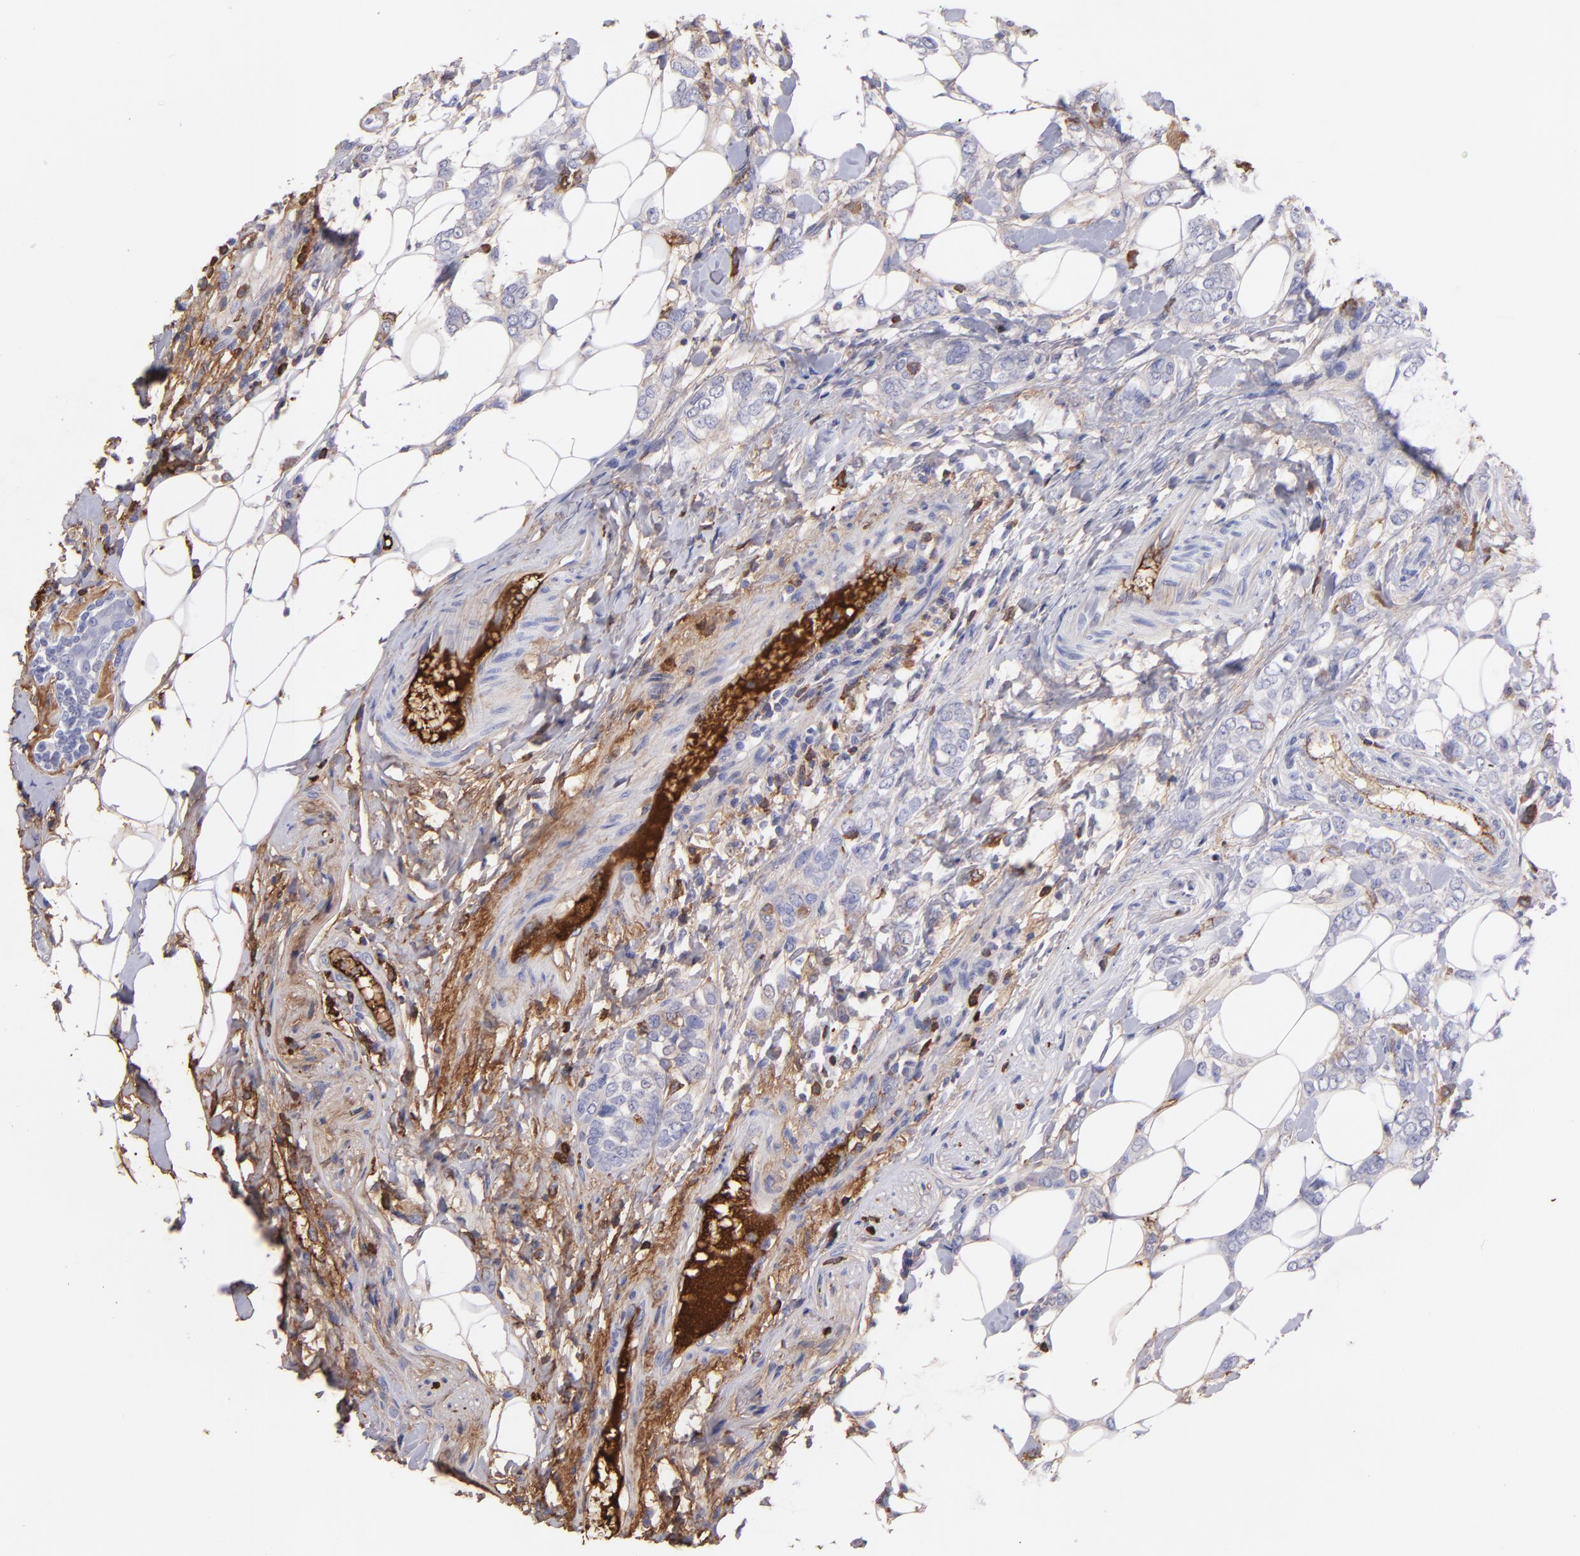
{"staining": {"intensity": "weak", "quantity": "<25%", "location": "cytoplasmic/membranous"}, "tissue": "breast cancer", "cell_type": "Tumor cells", "image_type": "cancer", "snomed": [{"axis": "morphology", "description": "Normal tissue, NOS"}, {"axis": "morphology", "description": "Lobular carcinoma"}, {"axis": "topography", "description": "Breast"}], "caption": "IHC micrograph of breast lobular carcinoma stained for a protein (brown), which displays no staining in tumor cells.", "gene": "FGB", "patient": {"sex": "female", "age": 47}}